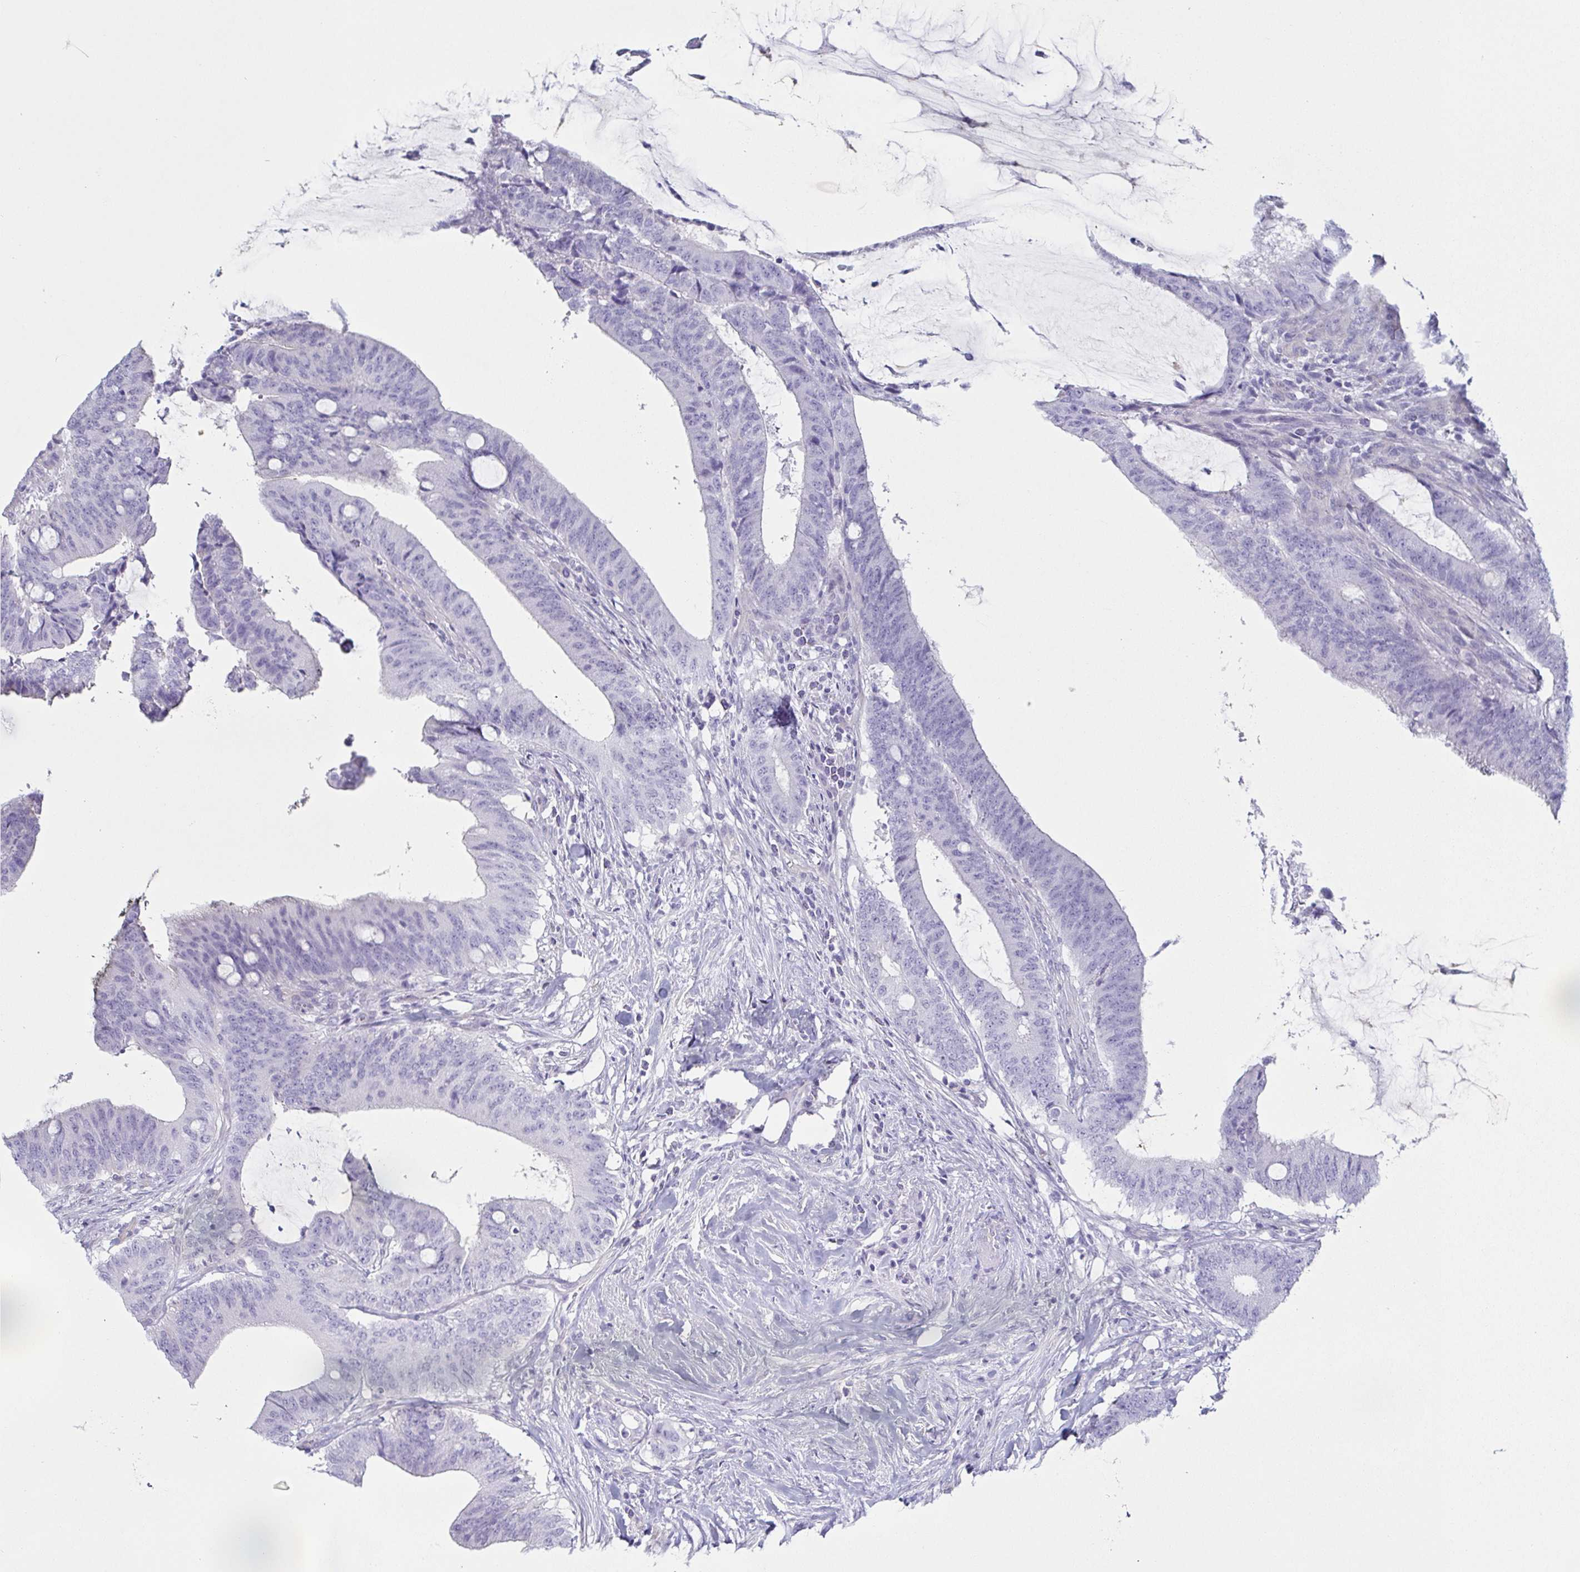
{"staining": {"intensity": "negative", "quantity": "none", "location": "none"}, "tissue": "colorectal cancer", "cell_type": "Tumor cells", "image_type": "cancer", "snomed": [{"axis": "morphology", "description": "Adenocarcinoma, NOS"}, {"axis": "topography", "description": "Colon"}], "caption": "DAB immunohistochemical staining of colorectal cancer reveals no significant staining in tumor cells.", "gene": "PRR4", "patient": {"sex": "female", "age": 43}}